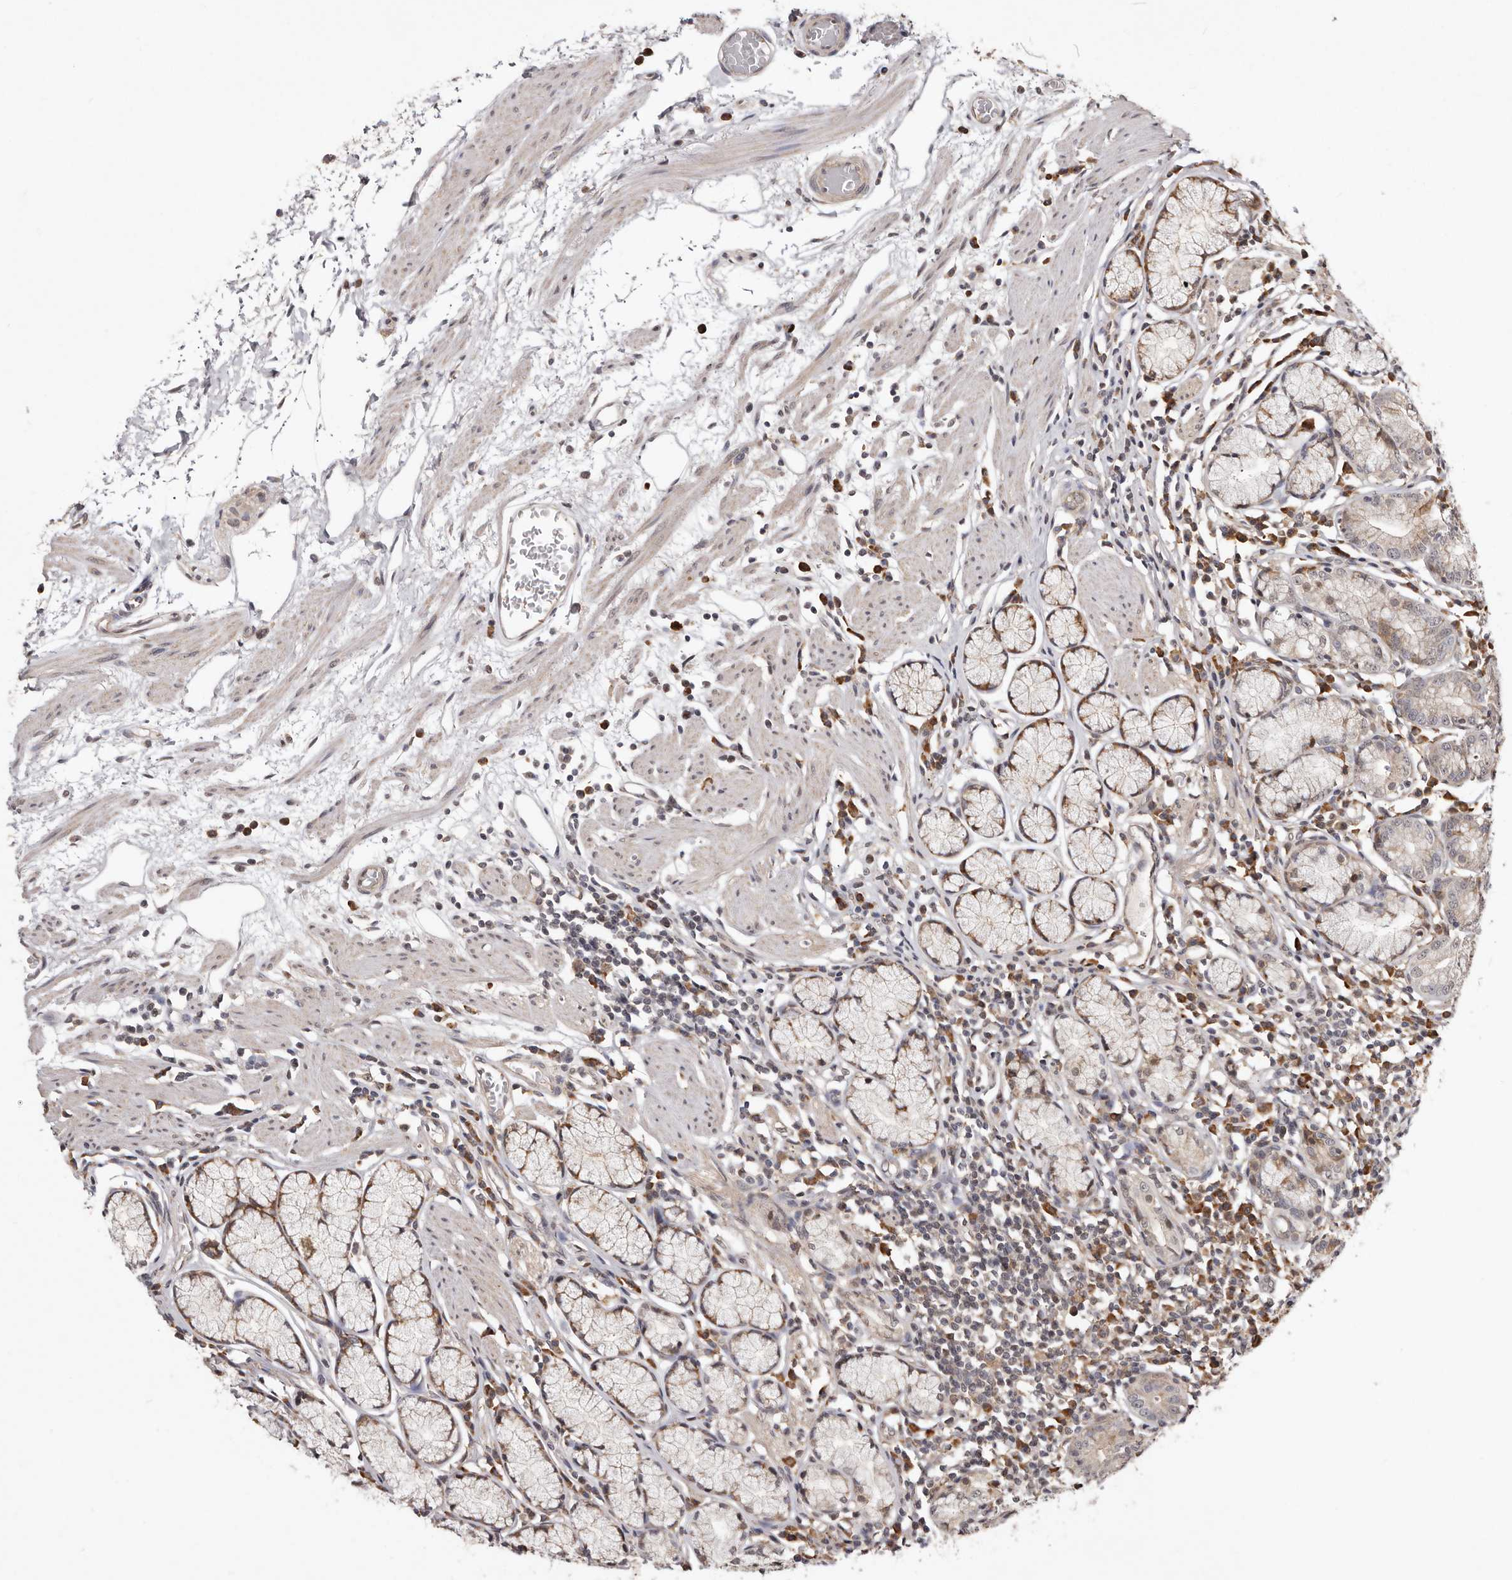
{"staining": {"intensity": "weak", "quantity": "25%-75%", "location": "cytoplasmic/membranous"}, "tissue": "stomach", "cell_type": "Glandular cells", "image_type": "normal", "snomed": [{"axis": "morphology", "description": "Normal tissue, NOS"}, {"axis": "topography", "description": "Stomach"}], "caption": "Immunohistochemical staining of normal stomach shows low levels of weak cytoplasmic/membranous staining in approximately 25%-75% of glandular cells.", "gene": "RRM2B", "patient": {"sex": "male", "age": 55}}